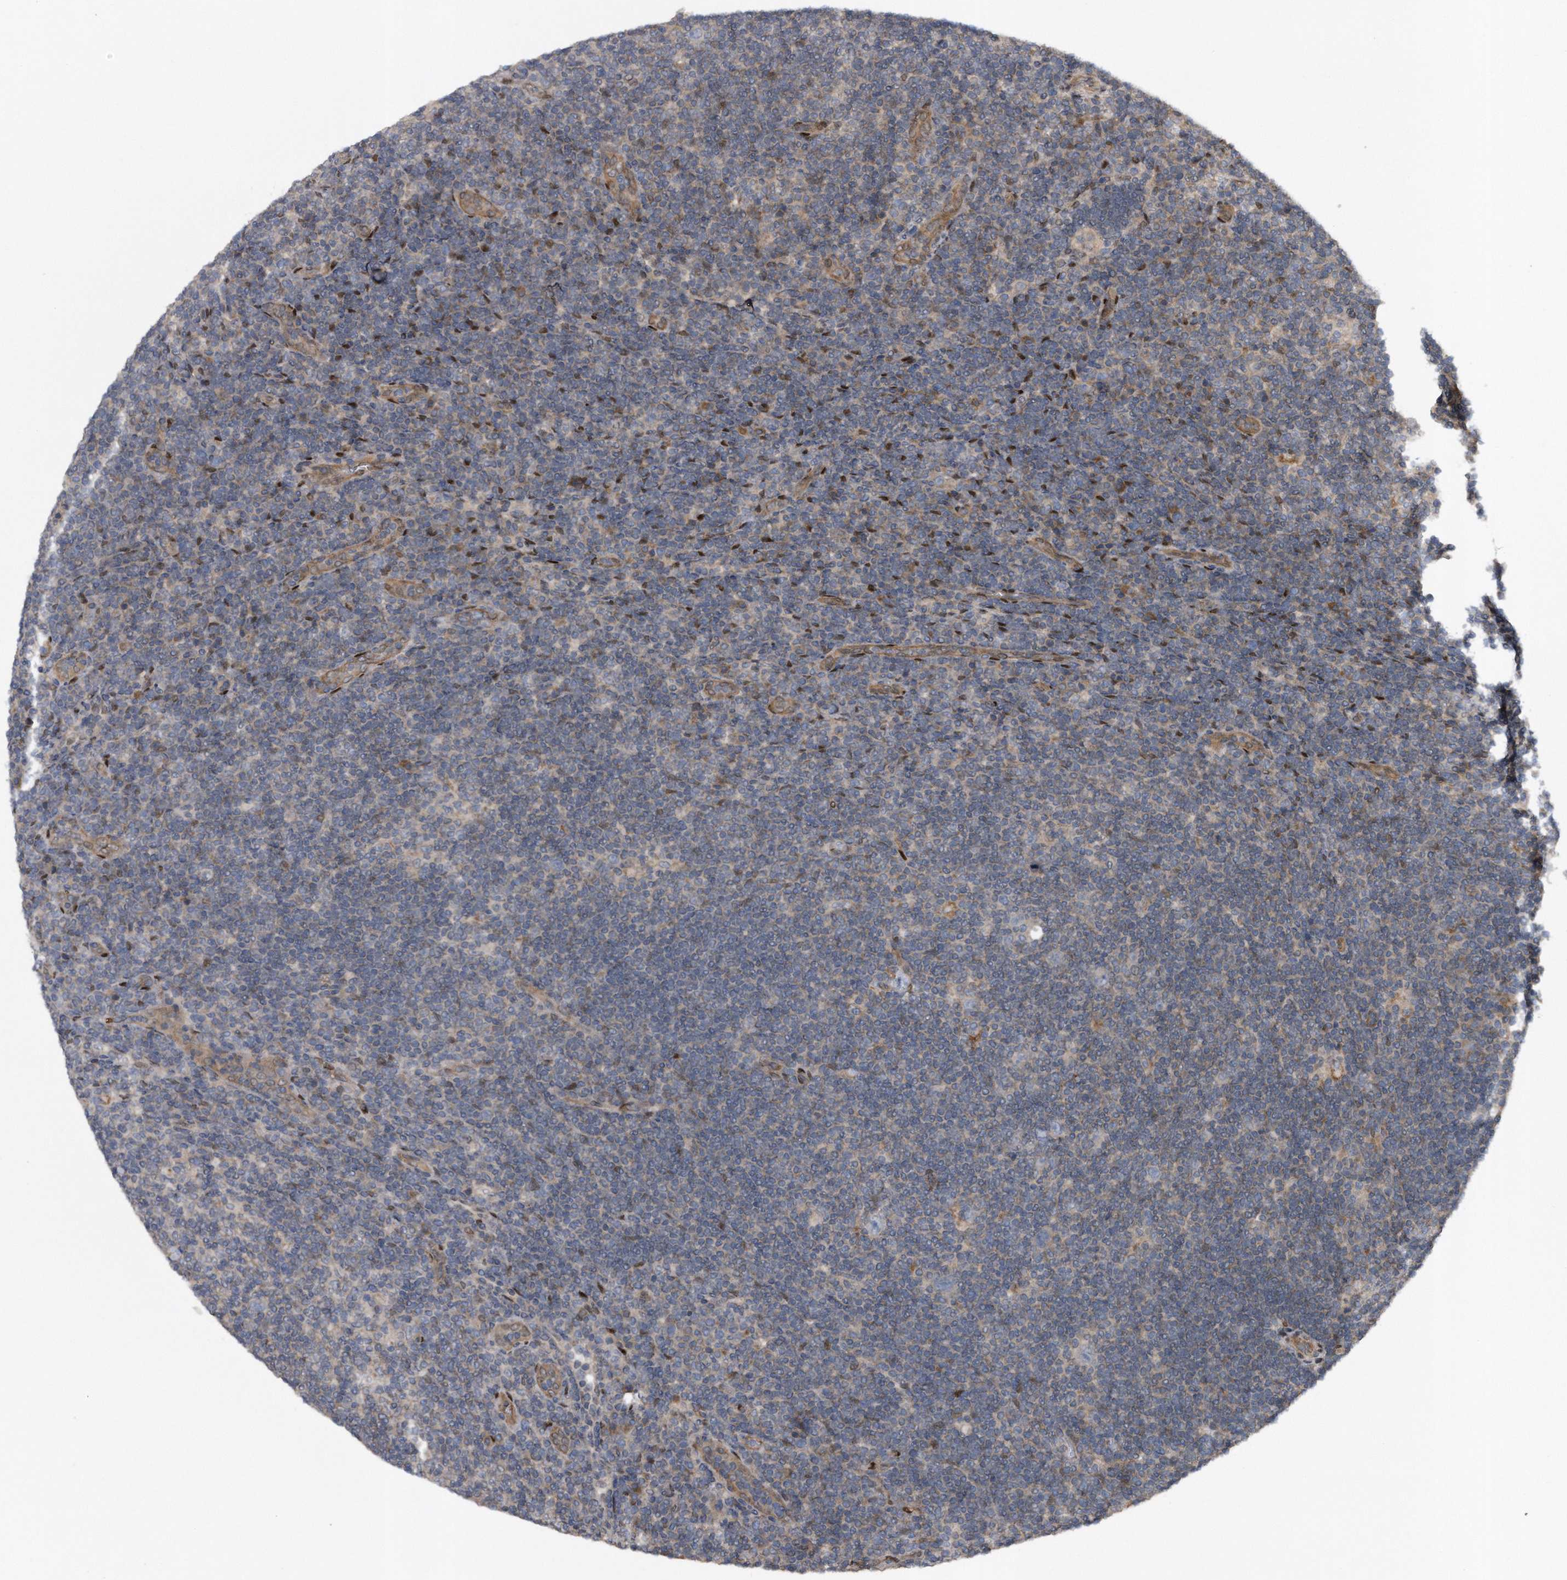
{"staining": {"intensity": "negative", "quantity": "none", "location": "none"}, "tissue": "lymphoma", "cell_type": "Tumor cells", "image_type": "cancer", "snomed": [{"axis": "morphology", "description": "Hodgkin's disease, NOS"}, {"axis": "topography", "description": "Lymph node"}], "caption": "Immunohistochemistry (IHC) of lymphoma shows no positivity in tumor cells.", "gene": "ZNF79", "patient": {"sex": "female", "age": 57}}